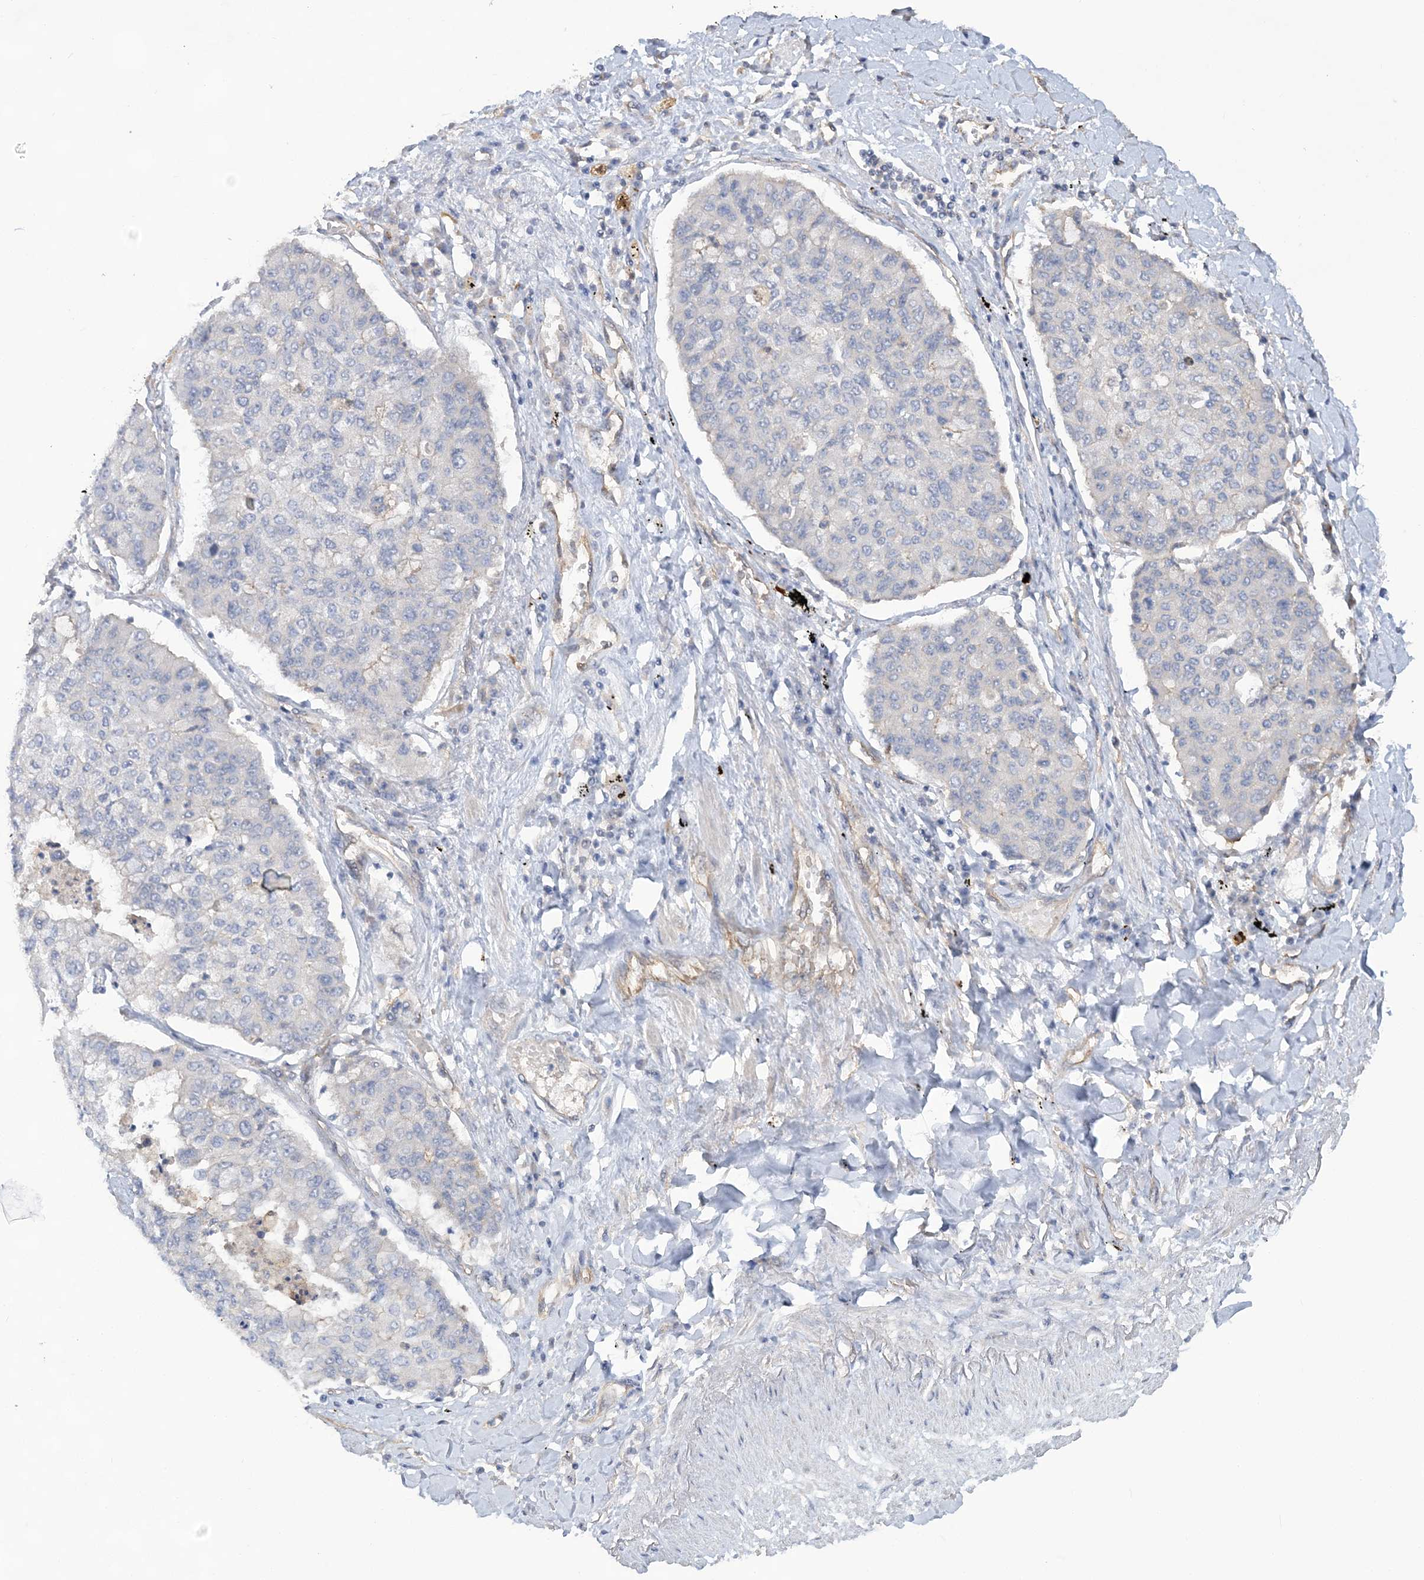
{"staining": {"intensity": "negative", "quantity": "none", "location": "none"}, "tissue": "lung cancer", "cell_type": "Tumor cells", "image_type": "cancer", "snomed": [{"axis": "morphology", "description": "Squamous cell carcinoma, NOS"}, {"axis": "topography", "description": "Lung"}], "caption": "This is a photomicrograph of IHC staining of lung cancer (squamous cell carcinoma), which shows no positivity in tumor cells.", "gene": "RAI14", "patient": {"sex": "male", "age": 74}}